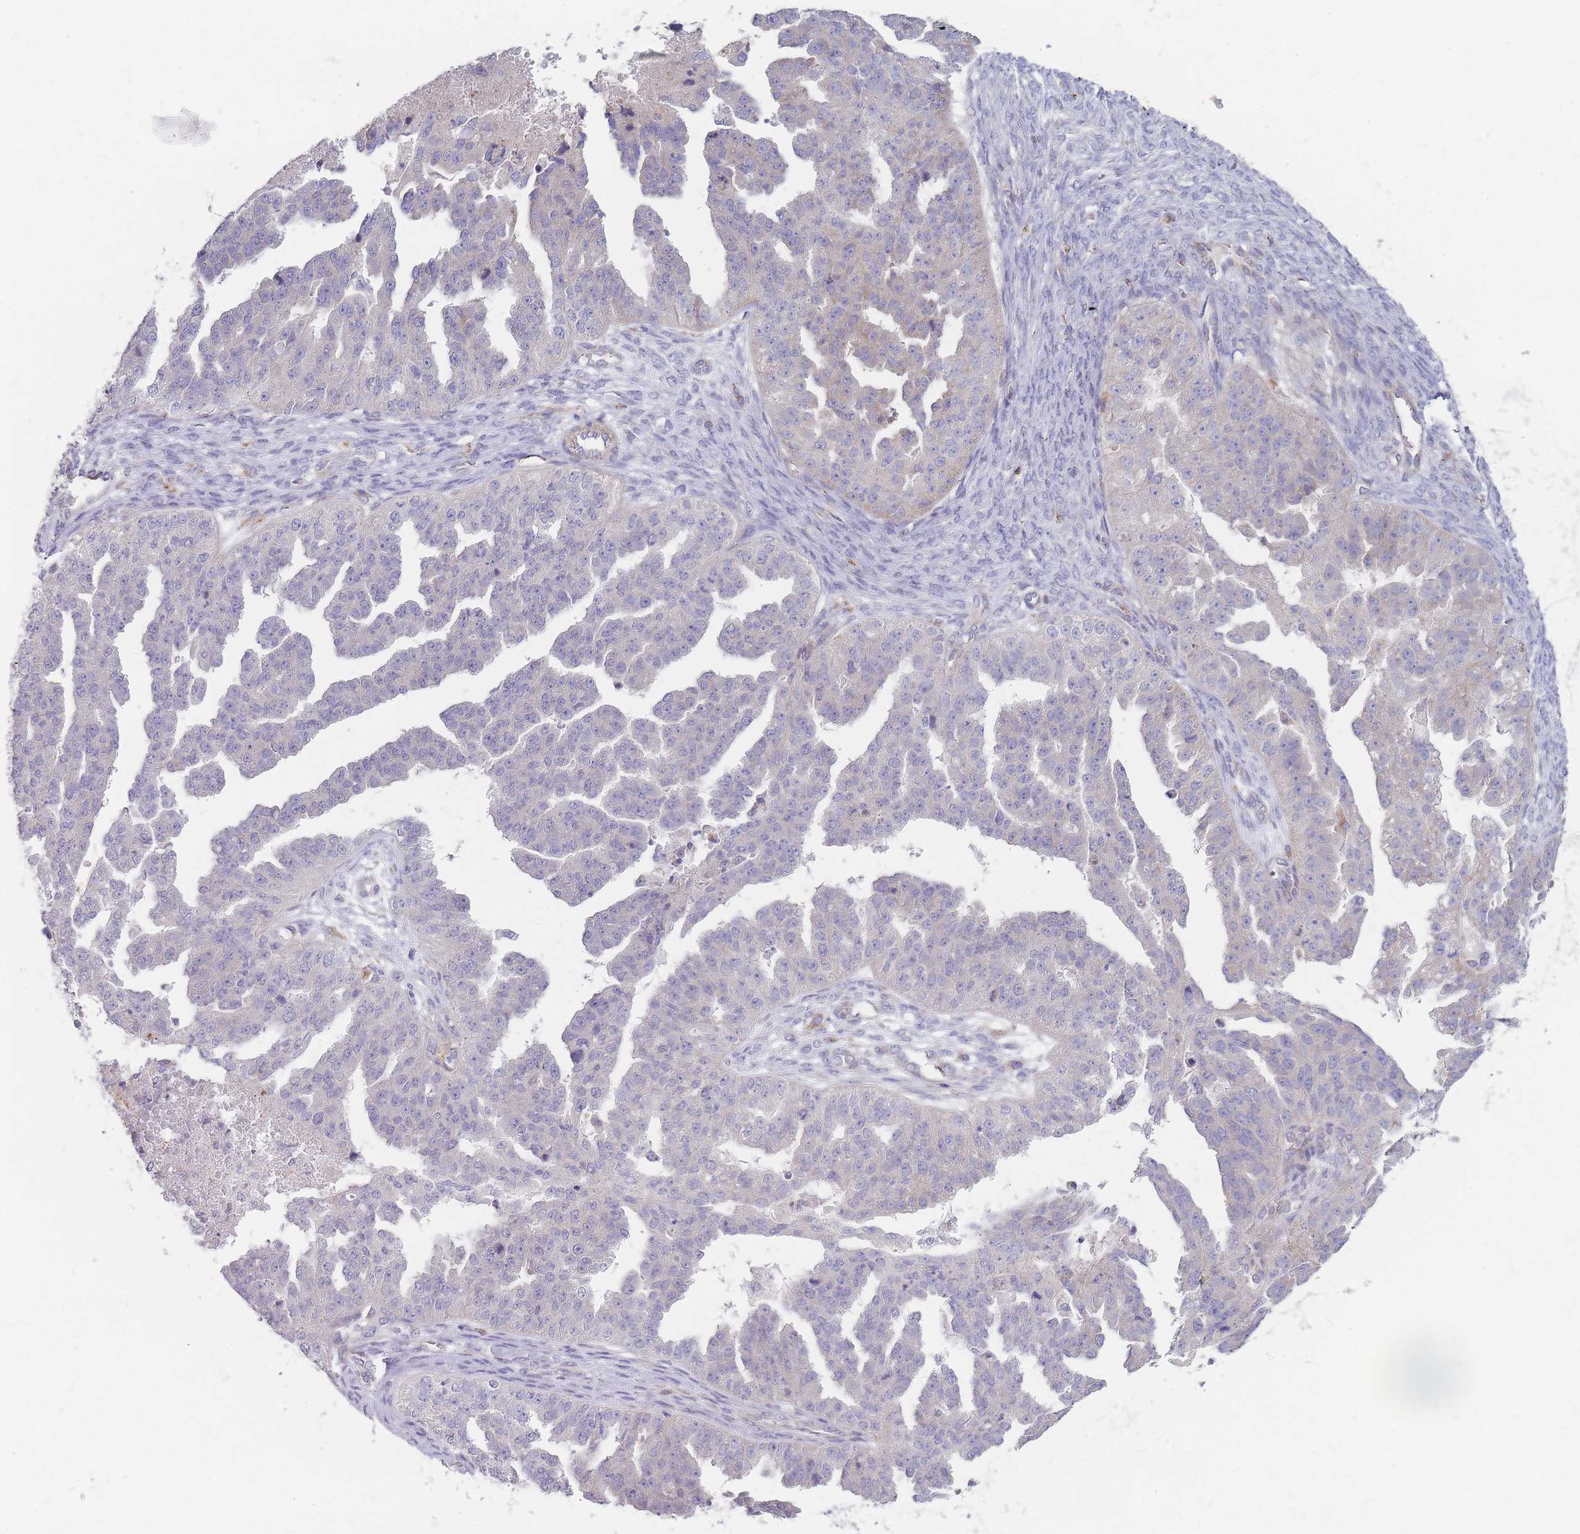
{"staining": {"intensity": "negative", "quantity": "none", "location": "none"}, "tissue": "ovarian cancer", "cell_type": "Tumor cells", "image_type": "cancer", "snomed": [{"axis": "morphology", "description": "Cystadenocarcinoma, serous, NOS"}, {"axis": "topography", "description": "Ovary"}], "caption": "A histopathology image of serous cystadenocarcinoma (ovarian) stained for a protein displays no brown staining in tumor cells.", "gene": "SMPD4", "patient": {"sex": "female", "age": 58}}